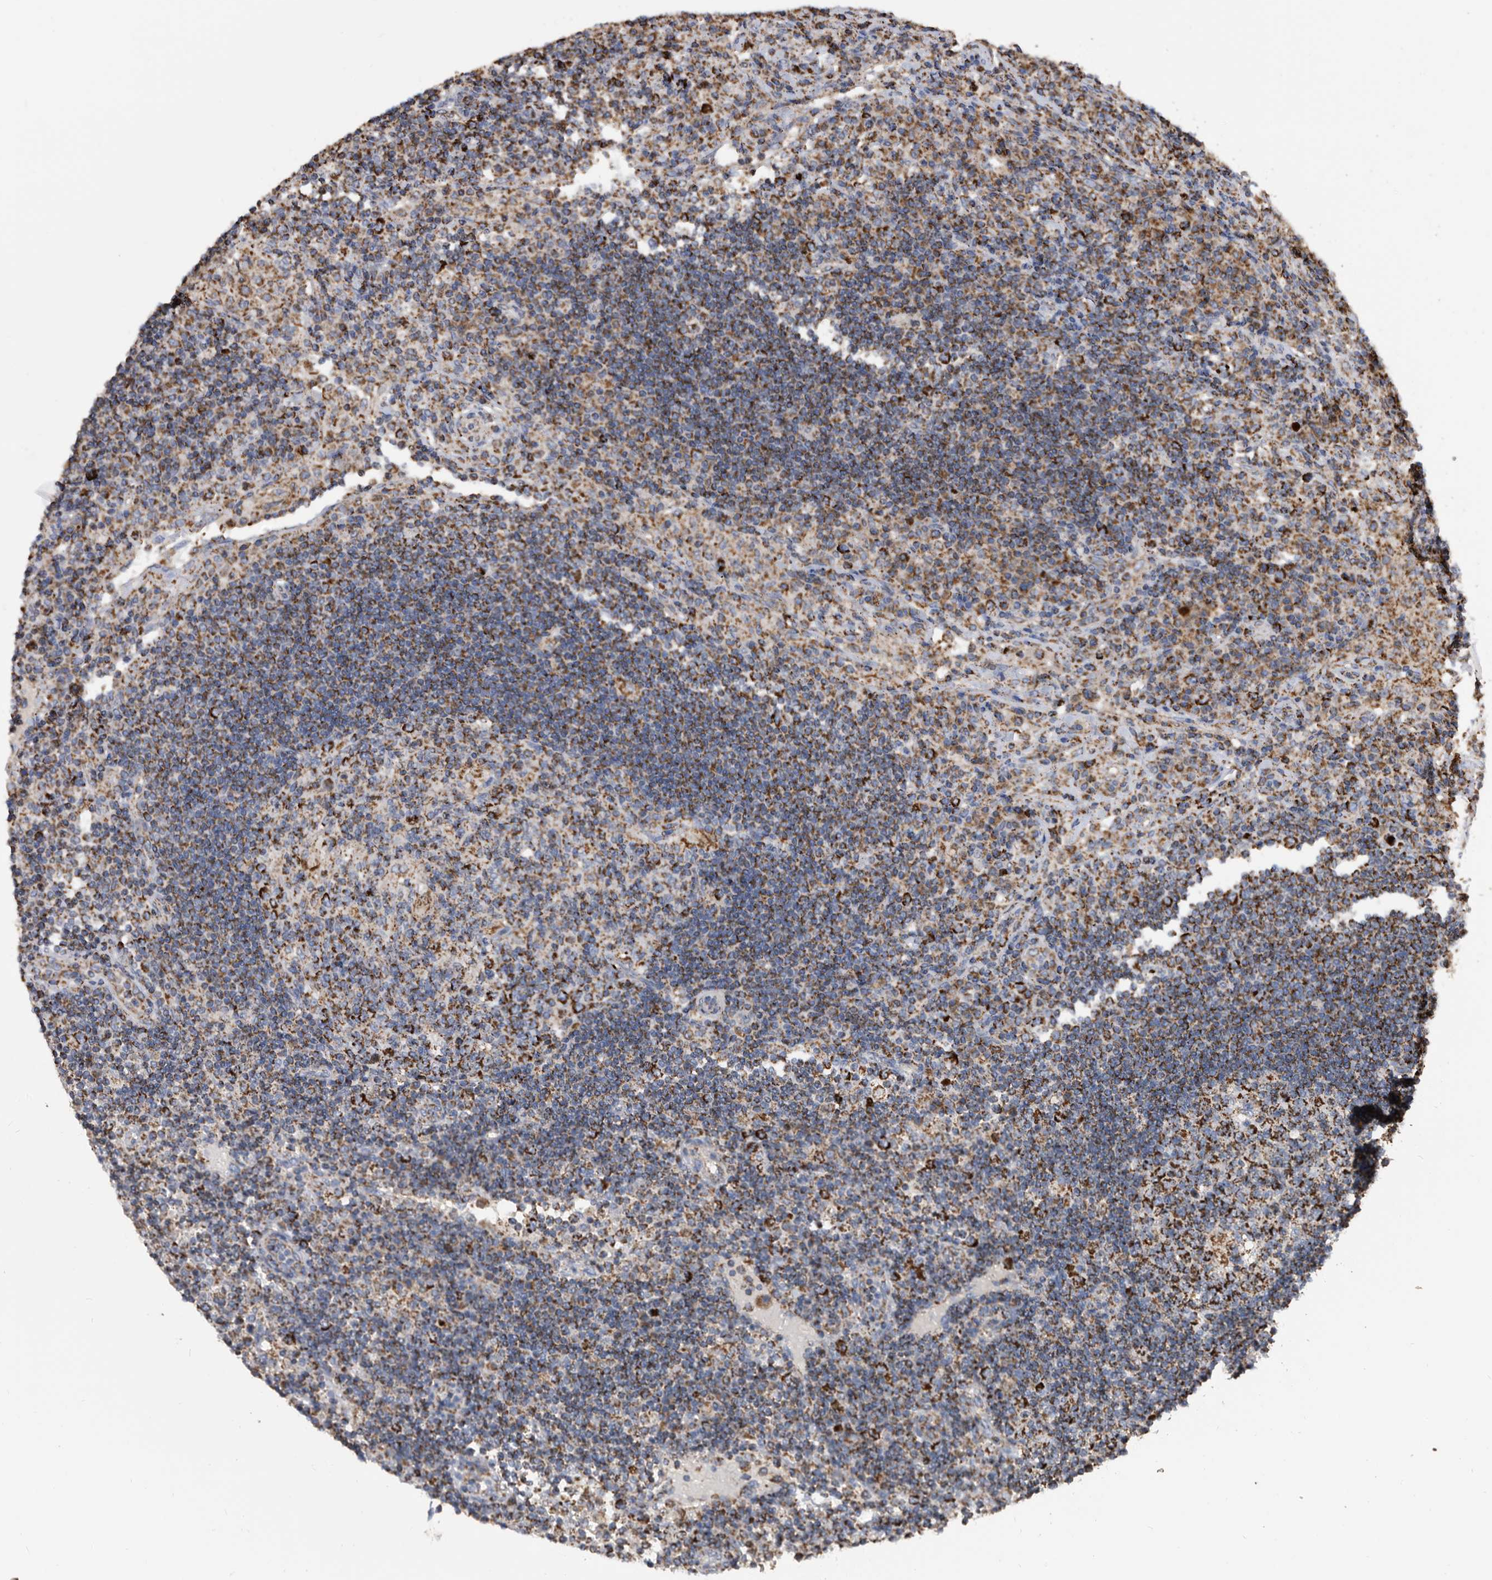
{"staining": {"intensity": "strong", "quantity": "25%-75%", "location": "cytoplasmic/membranous"}, "tissue": "lymph node", "cell_type": "Germinal center cells", "image_type": "normal", "snomed": [{"axis": "morphology", "description": "Normal tissue, NOS"}, {"axis": "topography", "description": "Lymph node"}], "caption": "Protein expression analysis of unremarkable human lymph node reveals strong cytoplasmic/membranous positivity in about 25%-75% of germinal center cells. (Brightfield microscopy of DAB IHC at high magnification).", "gene": "WFDC1", "patient": {"sex": "female", "age": 53}}